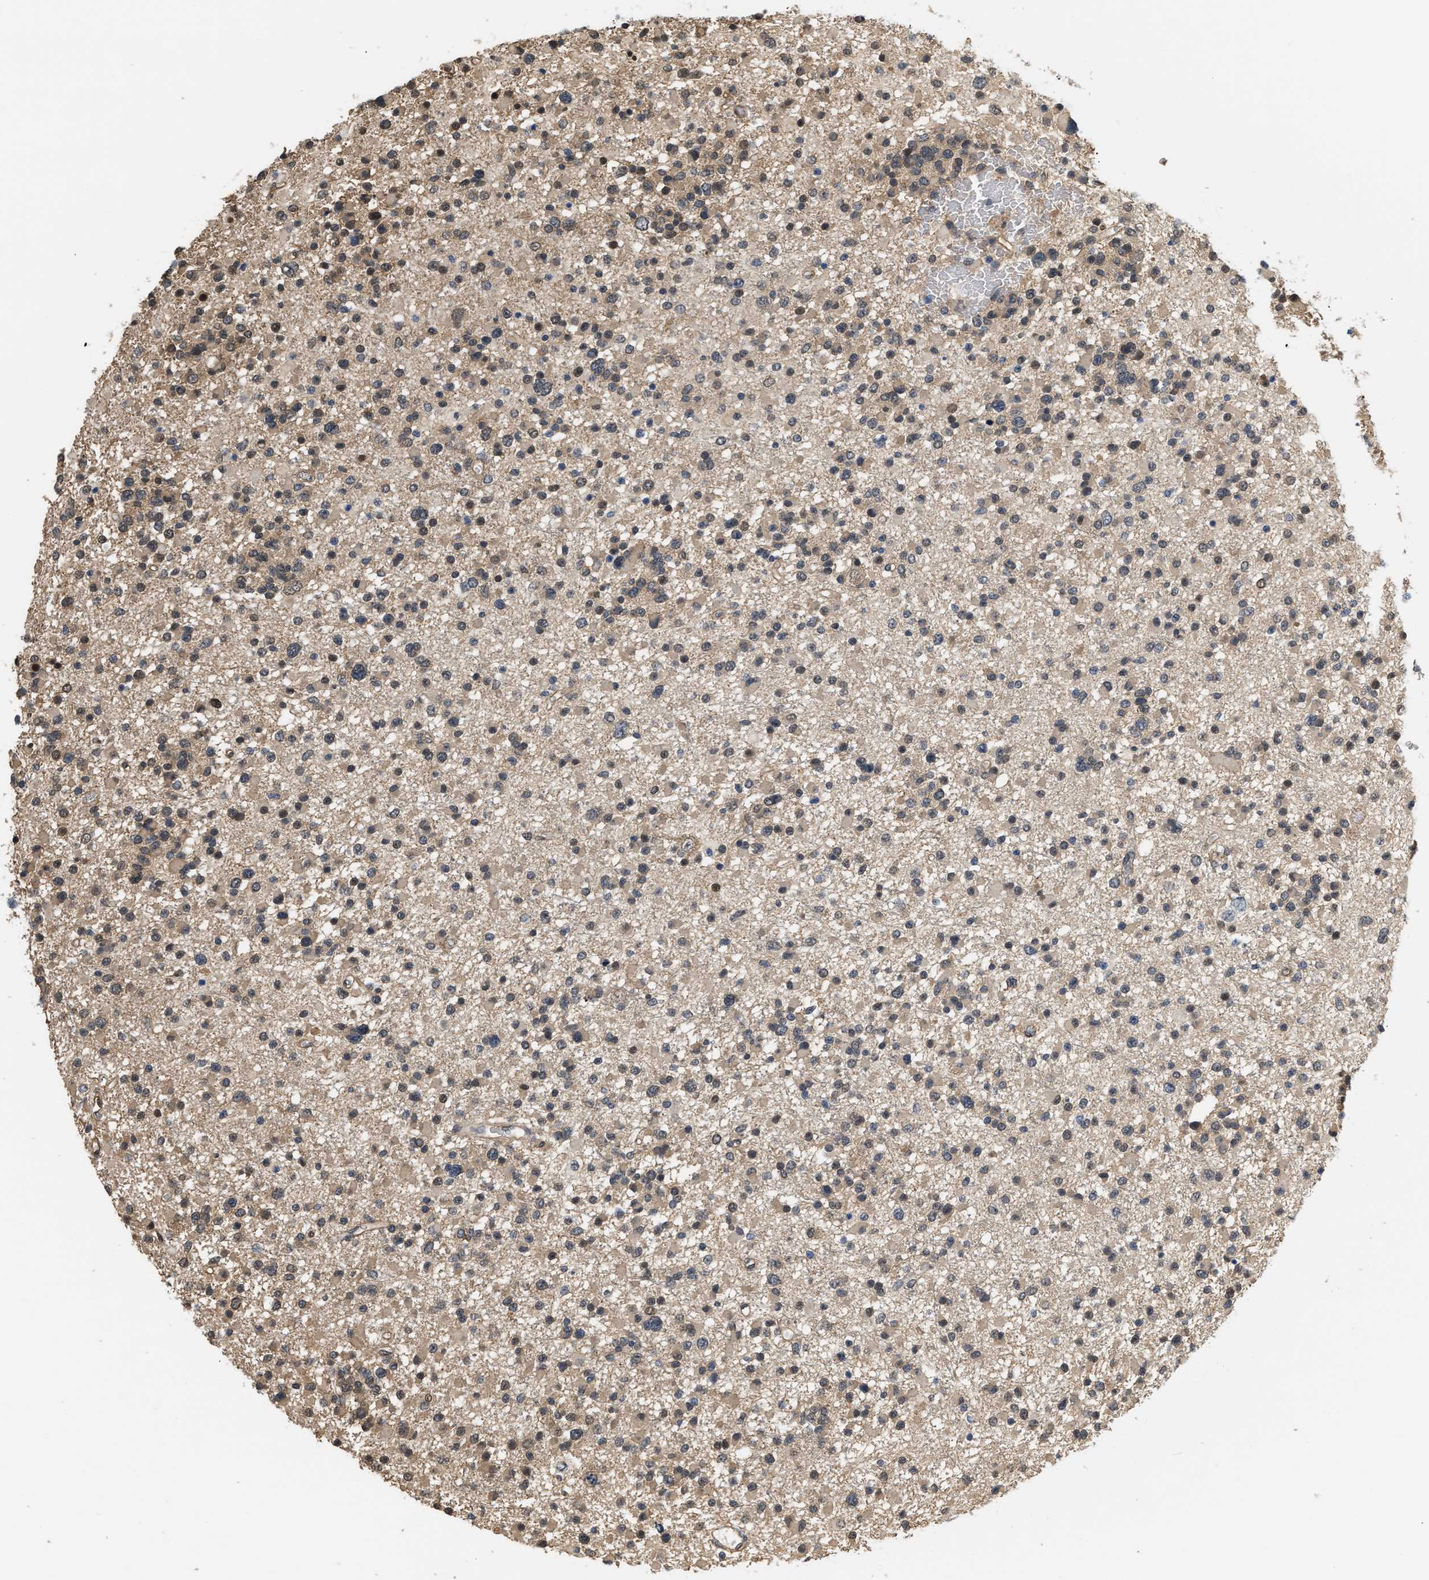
{"staining": {"intensity": "moderate", "quantity": "<25%", "location": "cytoplasmic/membranous,nuclear"}, "tissue": "glioma", "cell_type": "Tumor cells", "image_type": "cancer", "snomed": [{"axis": "morphology", "description": "Glioma, malignant, Low grade"}, {"axis": "topography", "description": "Brain"}], "caption": "Malignant glioma (low-grade) stained with immunohistochemistry displays moderate cytoplasmic/membranous and nuclear positivity in approximately <25% of tumor cells.", "gene": "SCAI", "patient": {"sex": "female", "age": 22}}